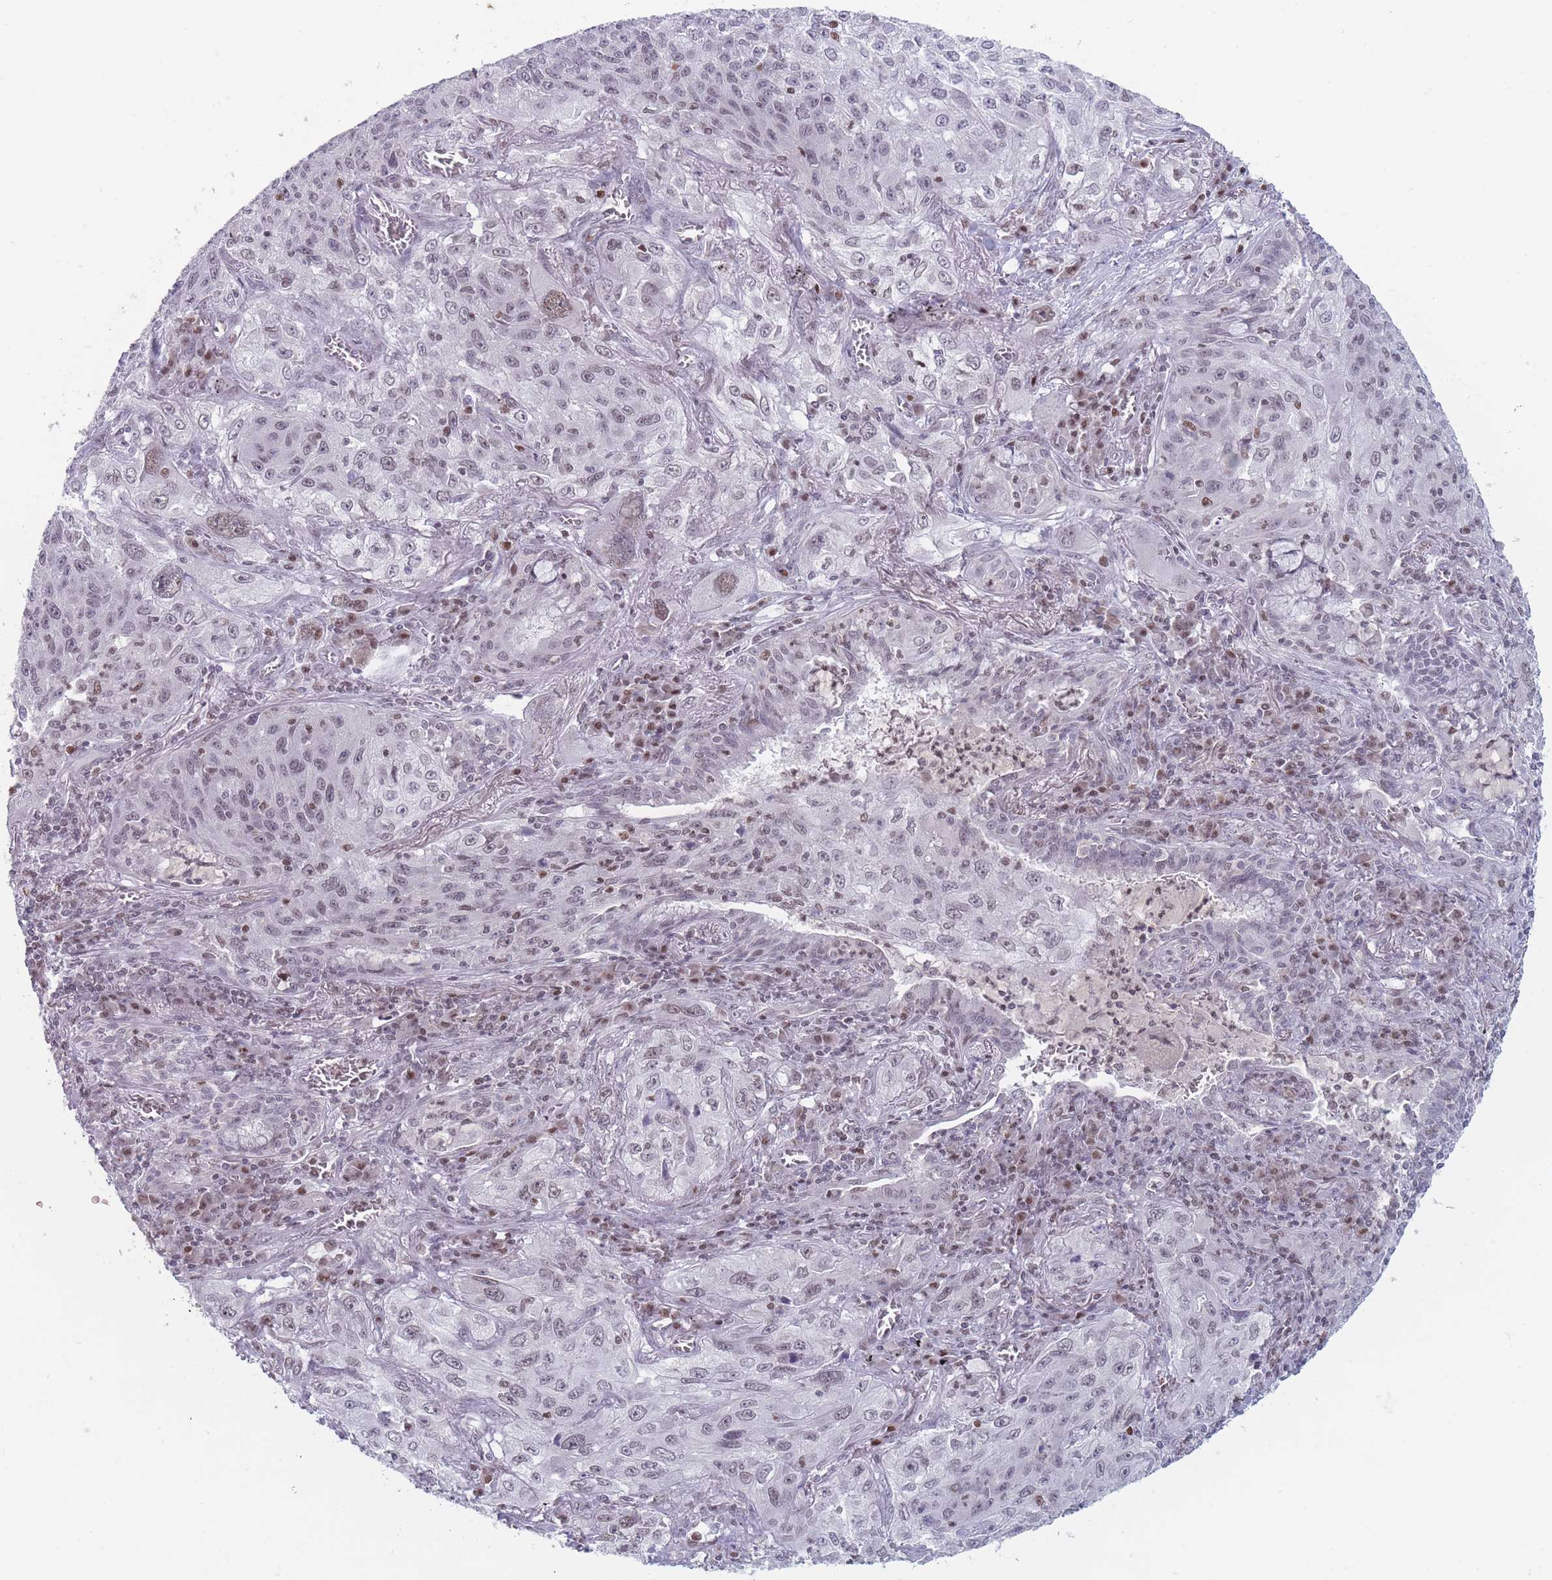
{"staining": {"intensity": "weak", "quantity": "<25%", "location": "nuclear"}, "tissue": "lung cancer", "cell_type": "Tumor cells", "image_type": "cancer", "snomed": [{"axis": "morphology", "description": "Squamous cell carcinoma, NOS"}, {"axis": "topography", "description": "Lung"}], "caption": "Lung cancer stained for a protein using immunohistochemistry displays no positivity tumor cells.", "gene": "ARID3B", "patient": {"sex": "female", "age": 69}}